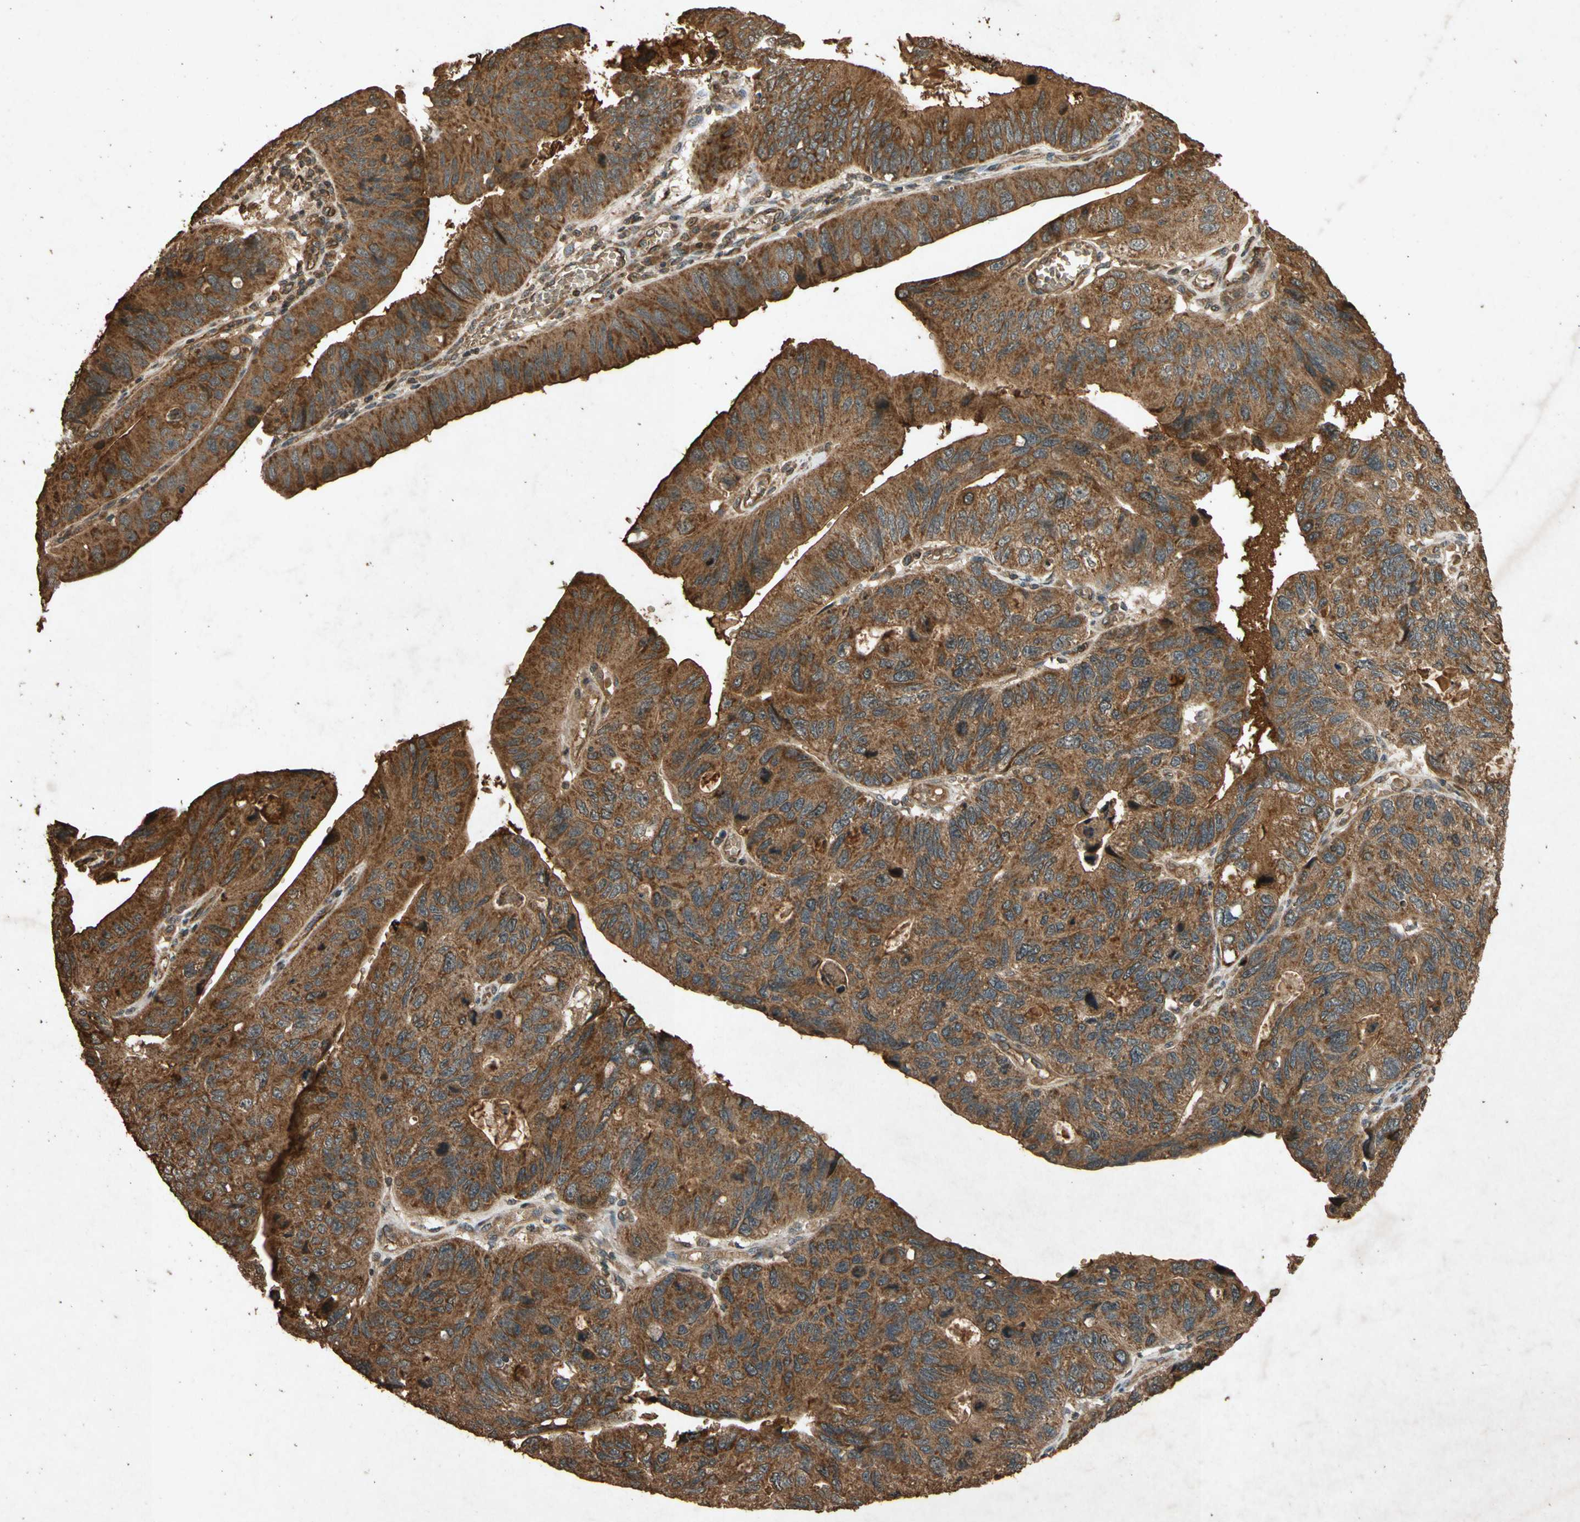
{"staining": {"intensity": "strong", "quantity": ">75%", "location": "cytoplasmic/membranous"}, "tissue": "stomach cancer", "cell_type": "Tumor cells", "image_type": "cancer", "snomed": [{"axis": "morphology", "description": "Adenocarcinoma, NOS"}, {"axis": "topography", "description": "Stomach"}], "caption": "A brown stain shows strong cytoplasmic/membranous positivity of a protein in human adenocarcinoma (stomach) tumor cells.", "gene": "TXN2", "patient": {"sex": "male", "age": 59}}